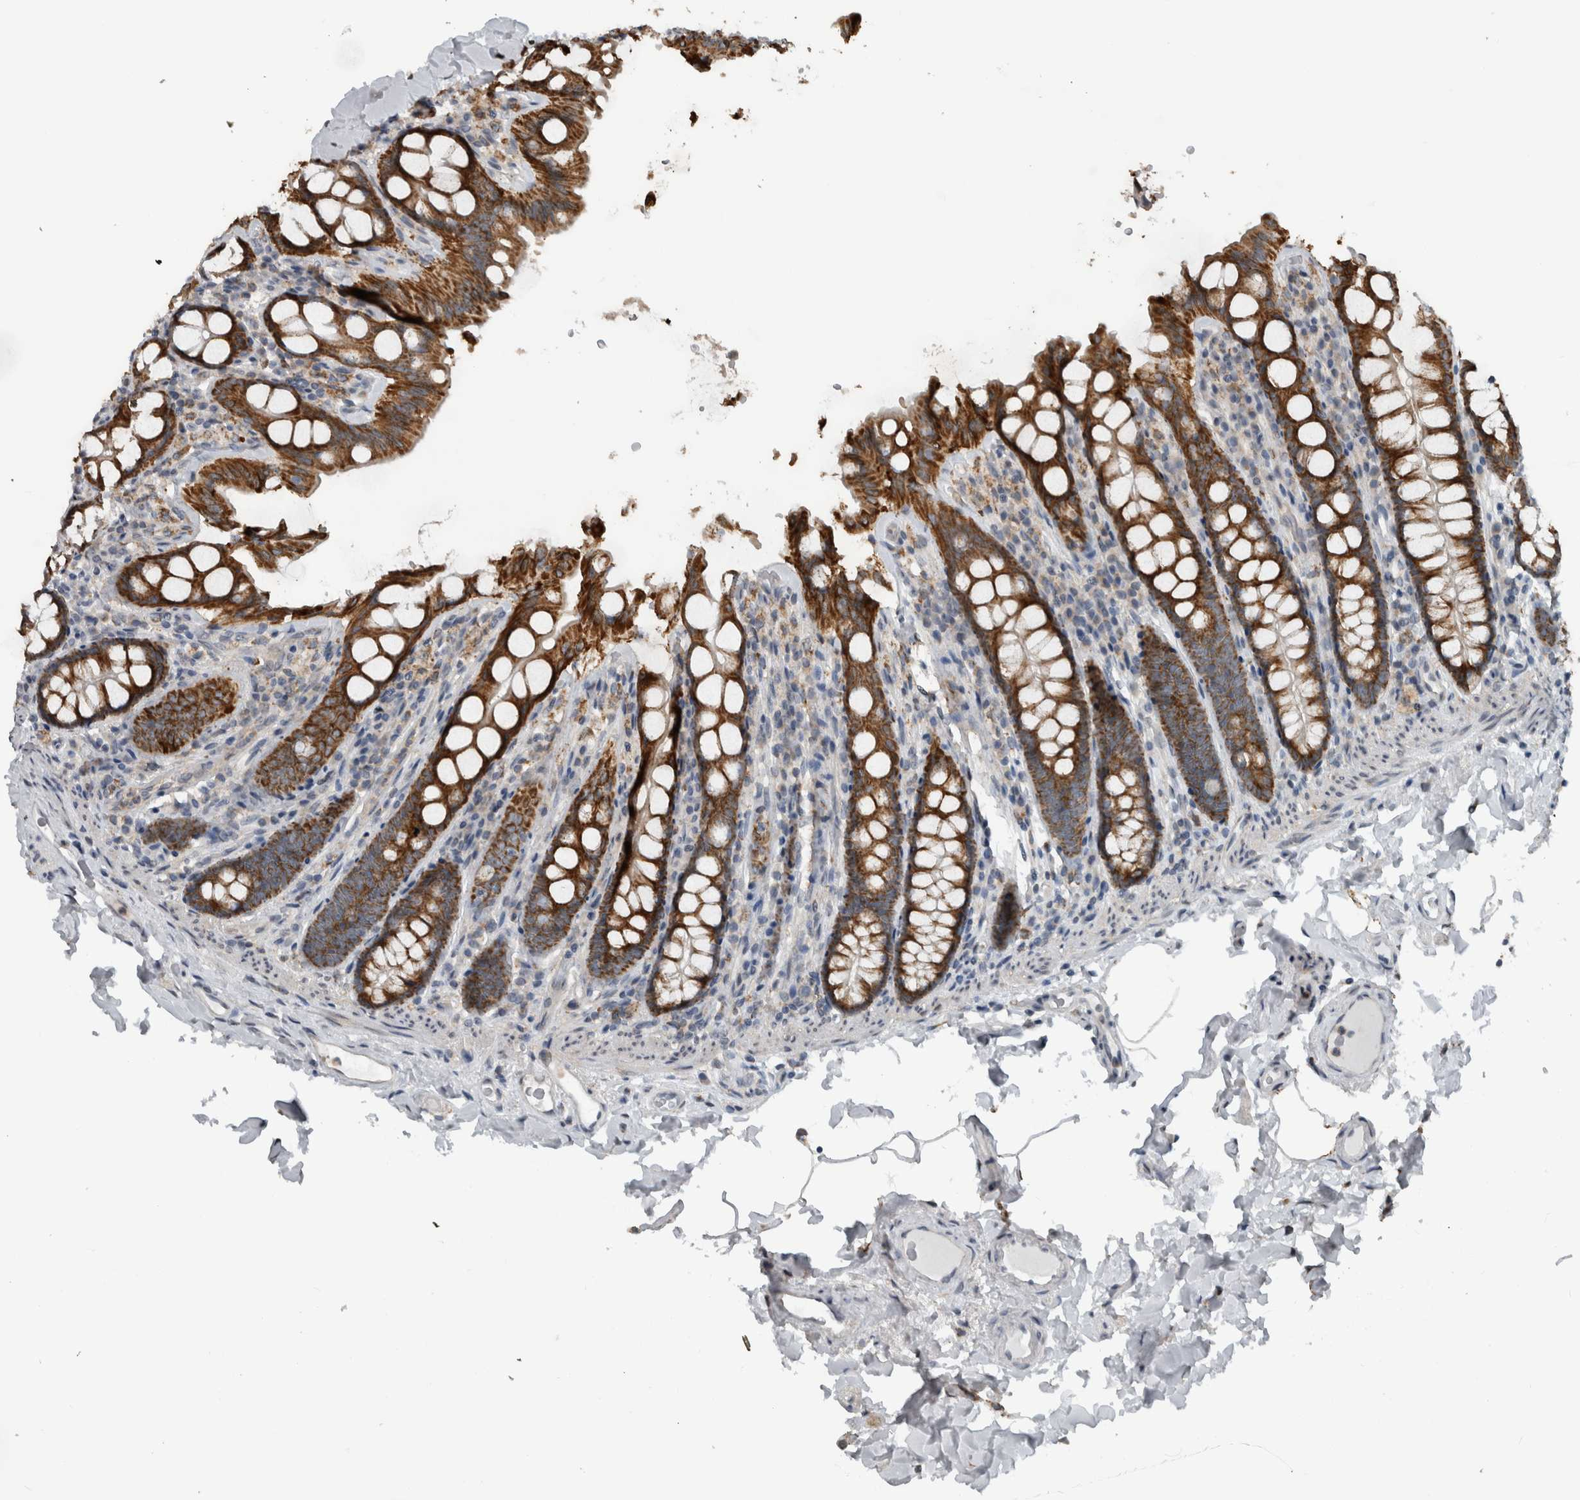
{"staining": {"intensity": "negative", "quantity": "none", "location": "none"}, "tissue": "colon", "cell_type": "Endothelial cells", "image_type": "normal", "snomed": [{"axis": "morphology", "description": "Normal tissue, NOS"}, {"axis": "topography", "description": "Colon"}, {"axis": "topography", "description": "Peripheral nerve tissue"}], "caption": "The image shows no significant positivity in endothelial cells of colon.", "gene": "ACSF2", "patient": {"sex": "female", "age": 61}}